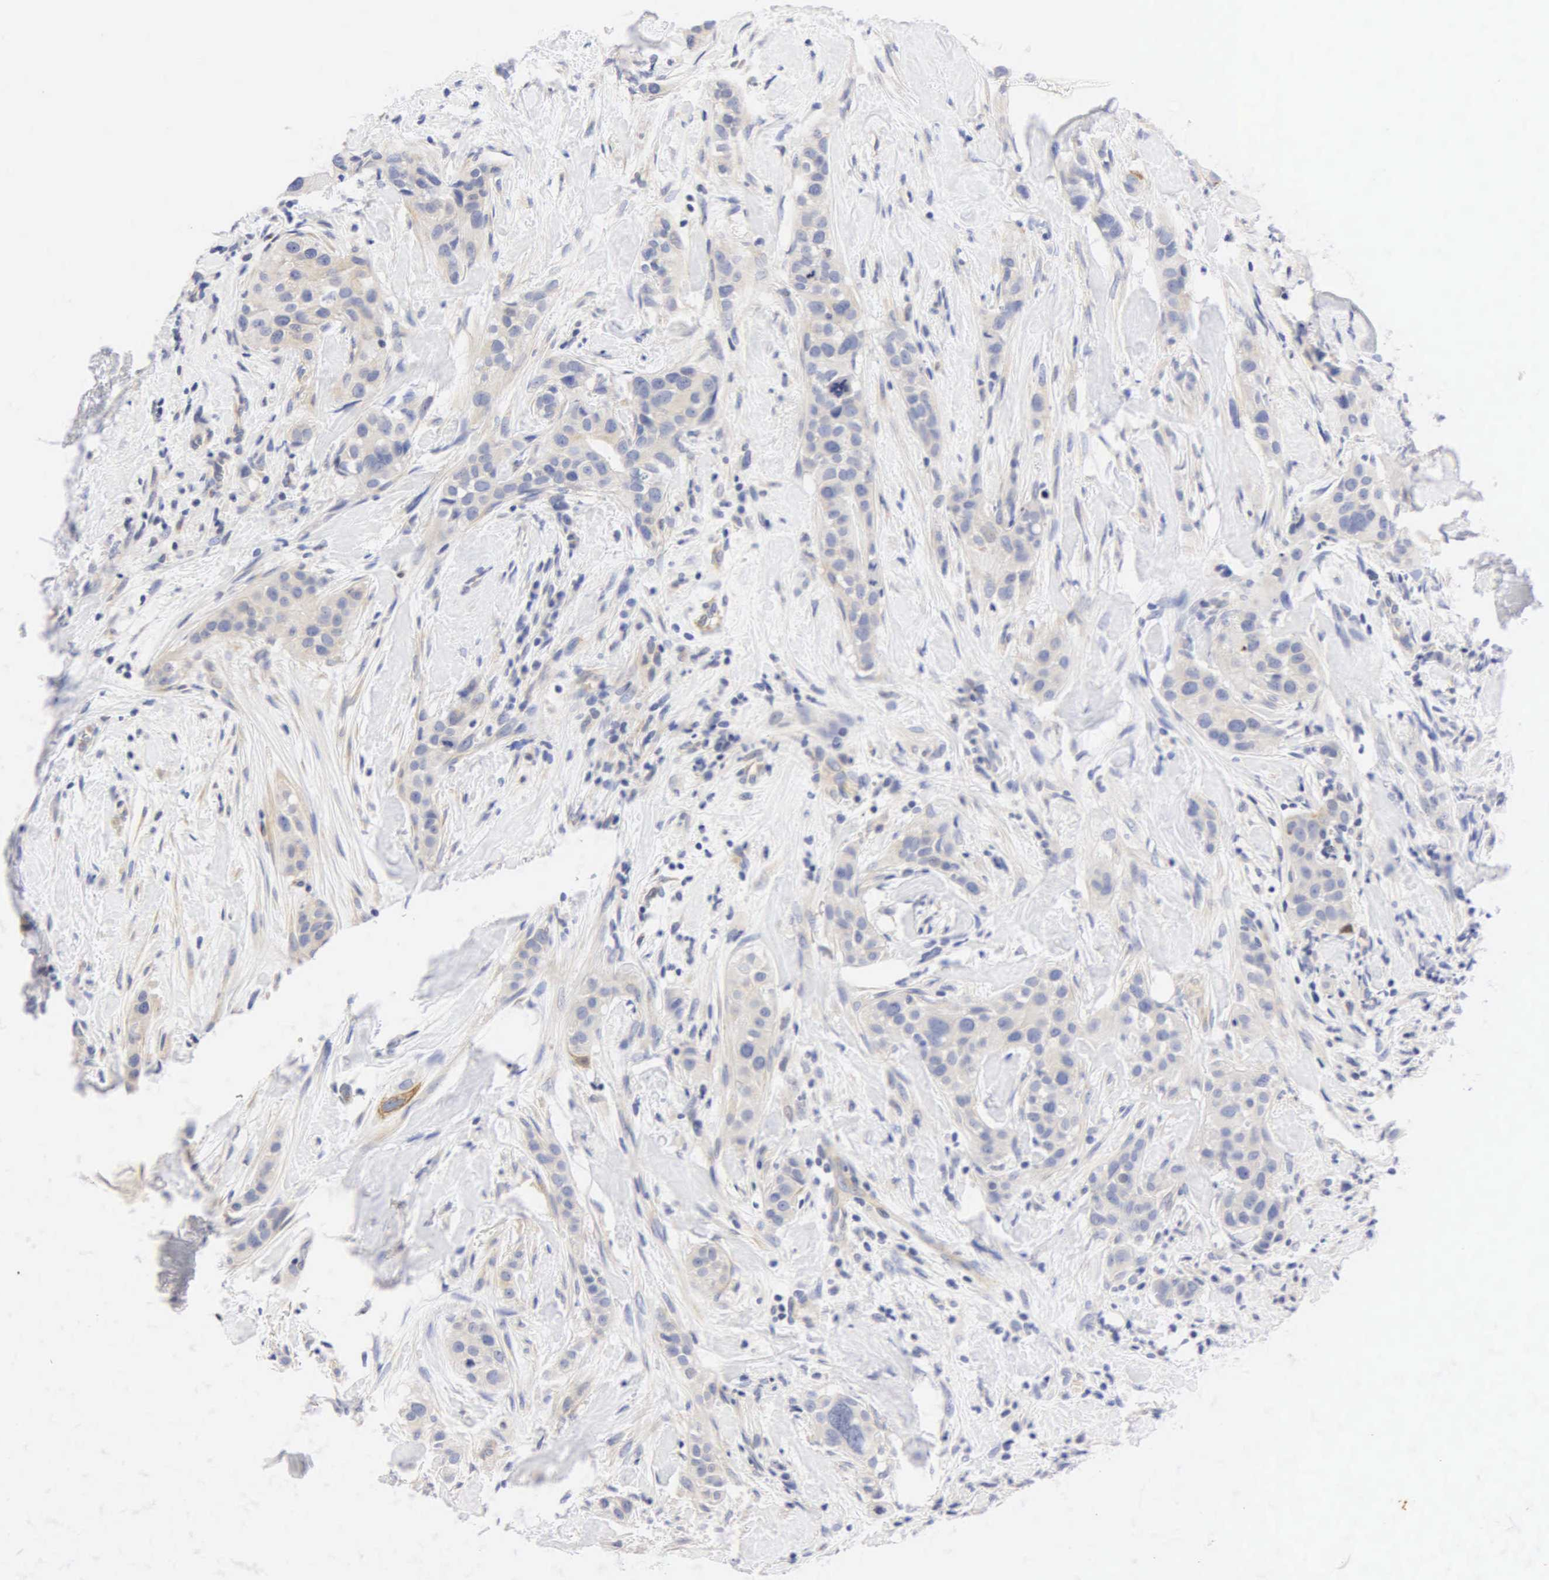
{"staining": {"intensity": "weak", "quantity": "25%-75%", "location": "cytoplasmic/membranous"}, "tissue": "breast cancer", "cell_type": "Tumor cells", "image_type": "cancer", "snomed": [{"axis": "morphology", "description": "Duct carcinoma"}, {"axis": "topography", "description": "Breast"}], "caption": "Infiltrating ductal carcinoma (breast) stained with immunohistochemistry (IHC) exhibits weak cytoplasmic/membranous positivity in about 25%-75% of tumor cells. (DAB IHC, brown staining for protein, blue staining for nuclei).", "gene": "PGR", "patient": {"sex": "female", "age": 45}}